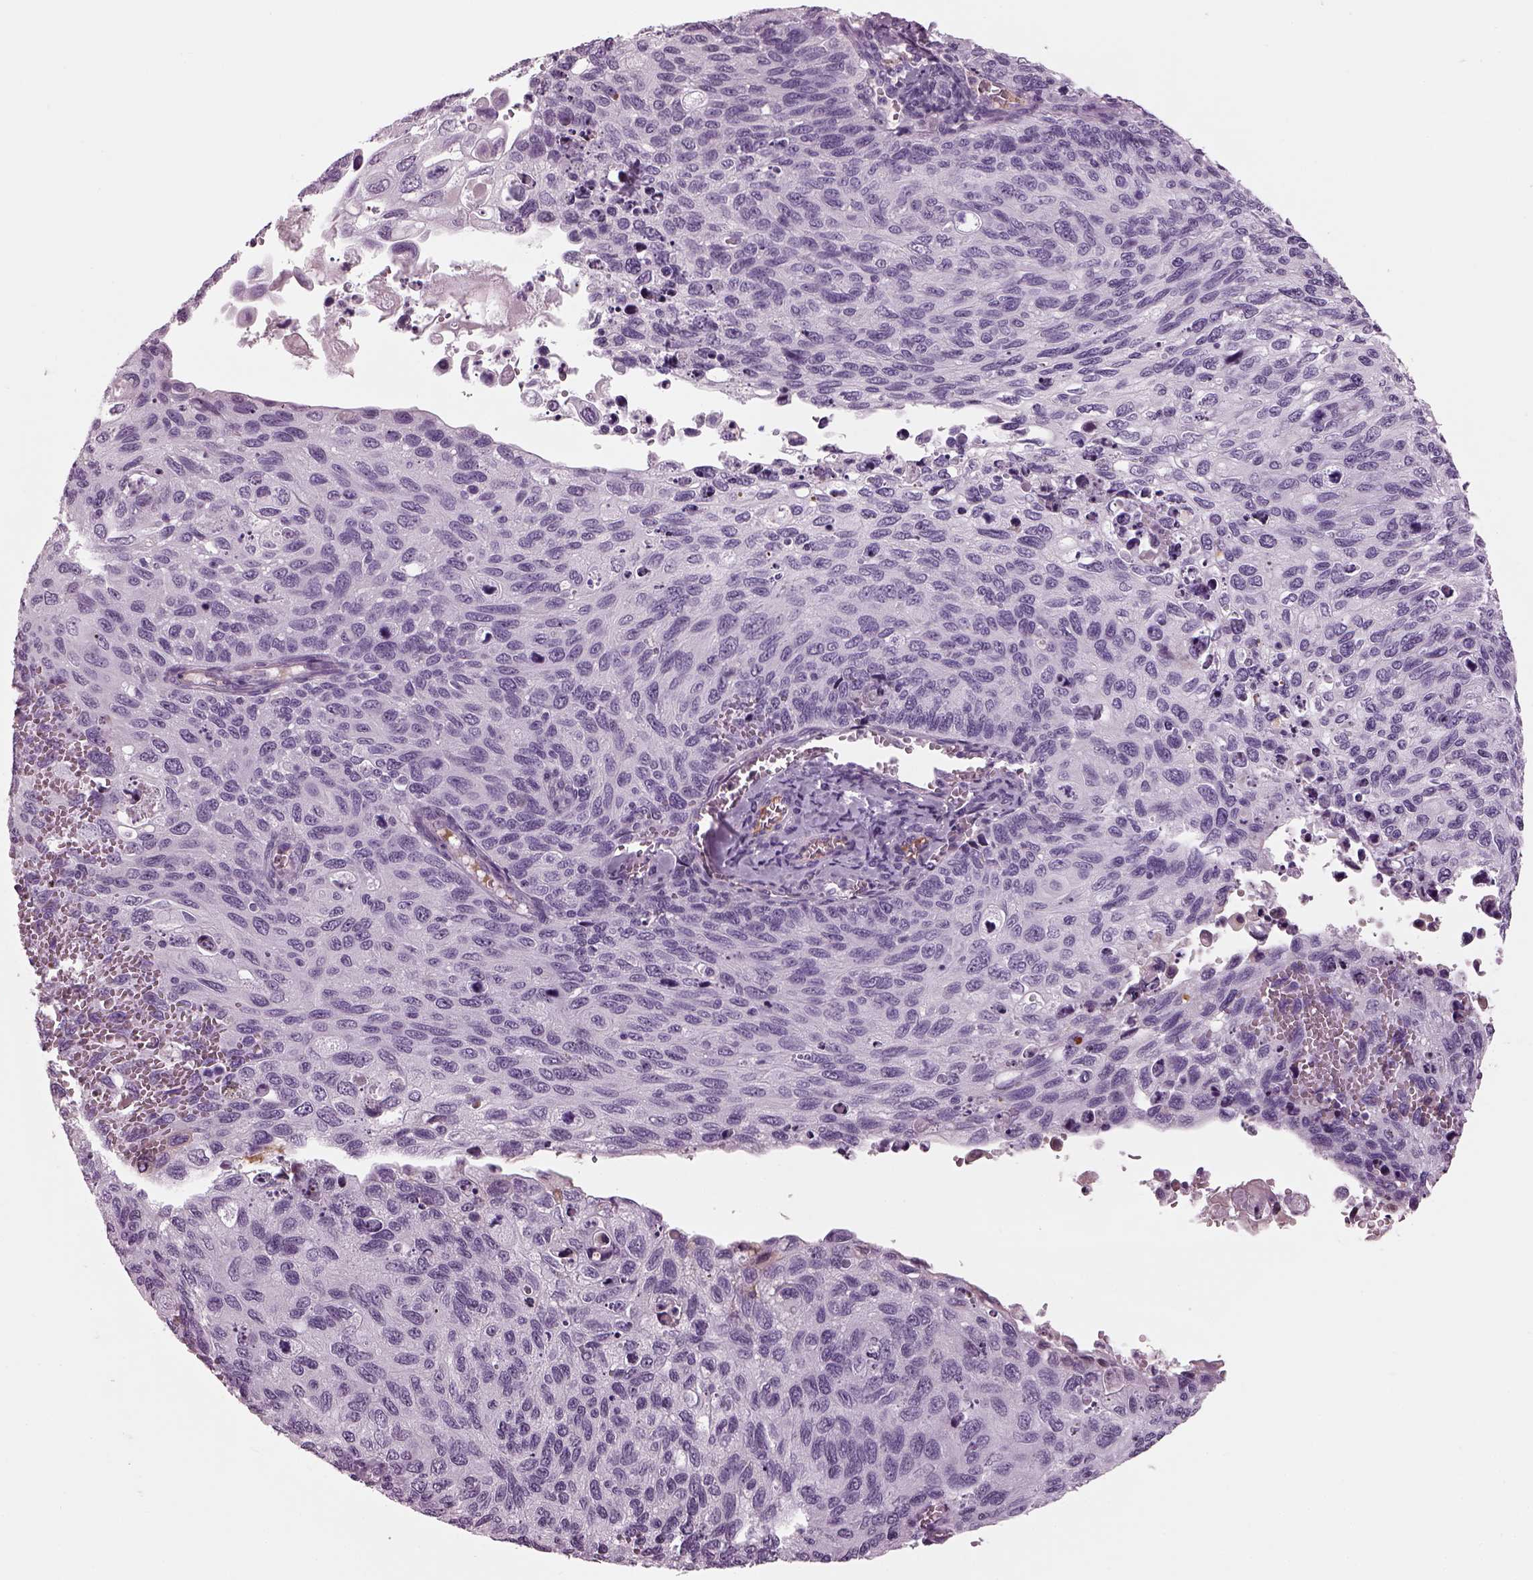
{"staining": {"intensity": "negative", "quantity": "none", "location": "none"}, "tissue": "cervical cancer", "cell_type": "Tumor cells", "image_type": "cancer", "snomed": [{"axis": "morphology", "description": "Squamous cell carcinoma, NOS"}, {"axis": "topography", "description": "Cervix"}], "caption": "Tumor cells show no significant staining in cervical cancer (squamous cell carcinoma).", "gene": "DPYSL5", "patient": {"sex": "female", "age": 70}}